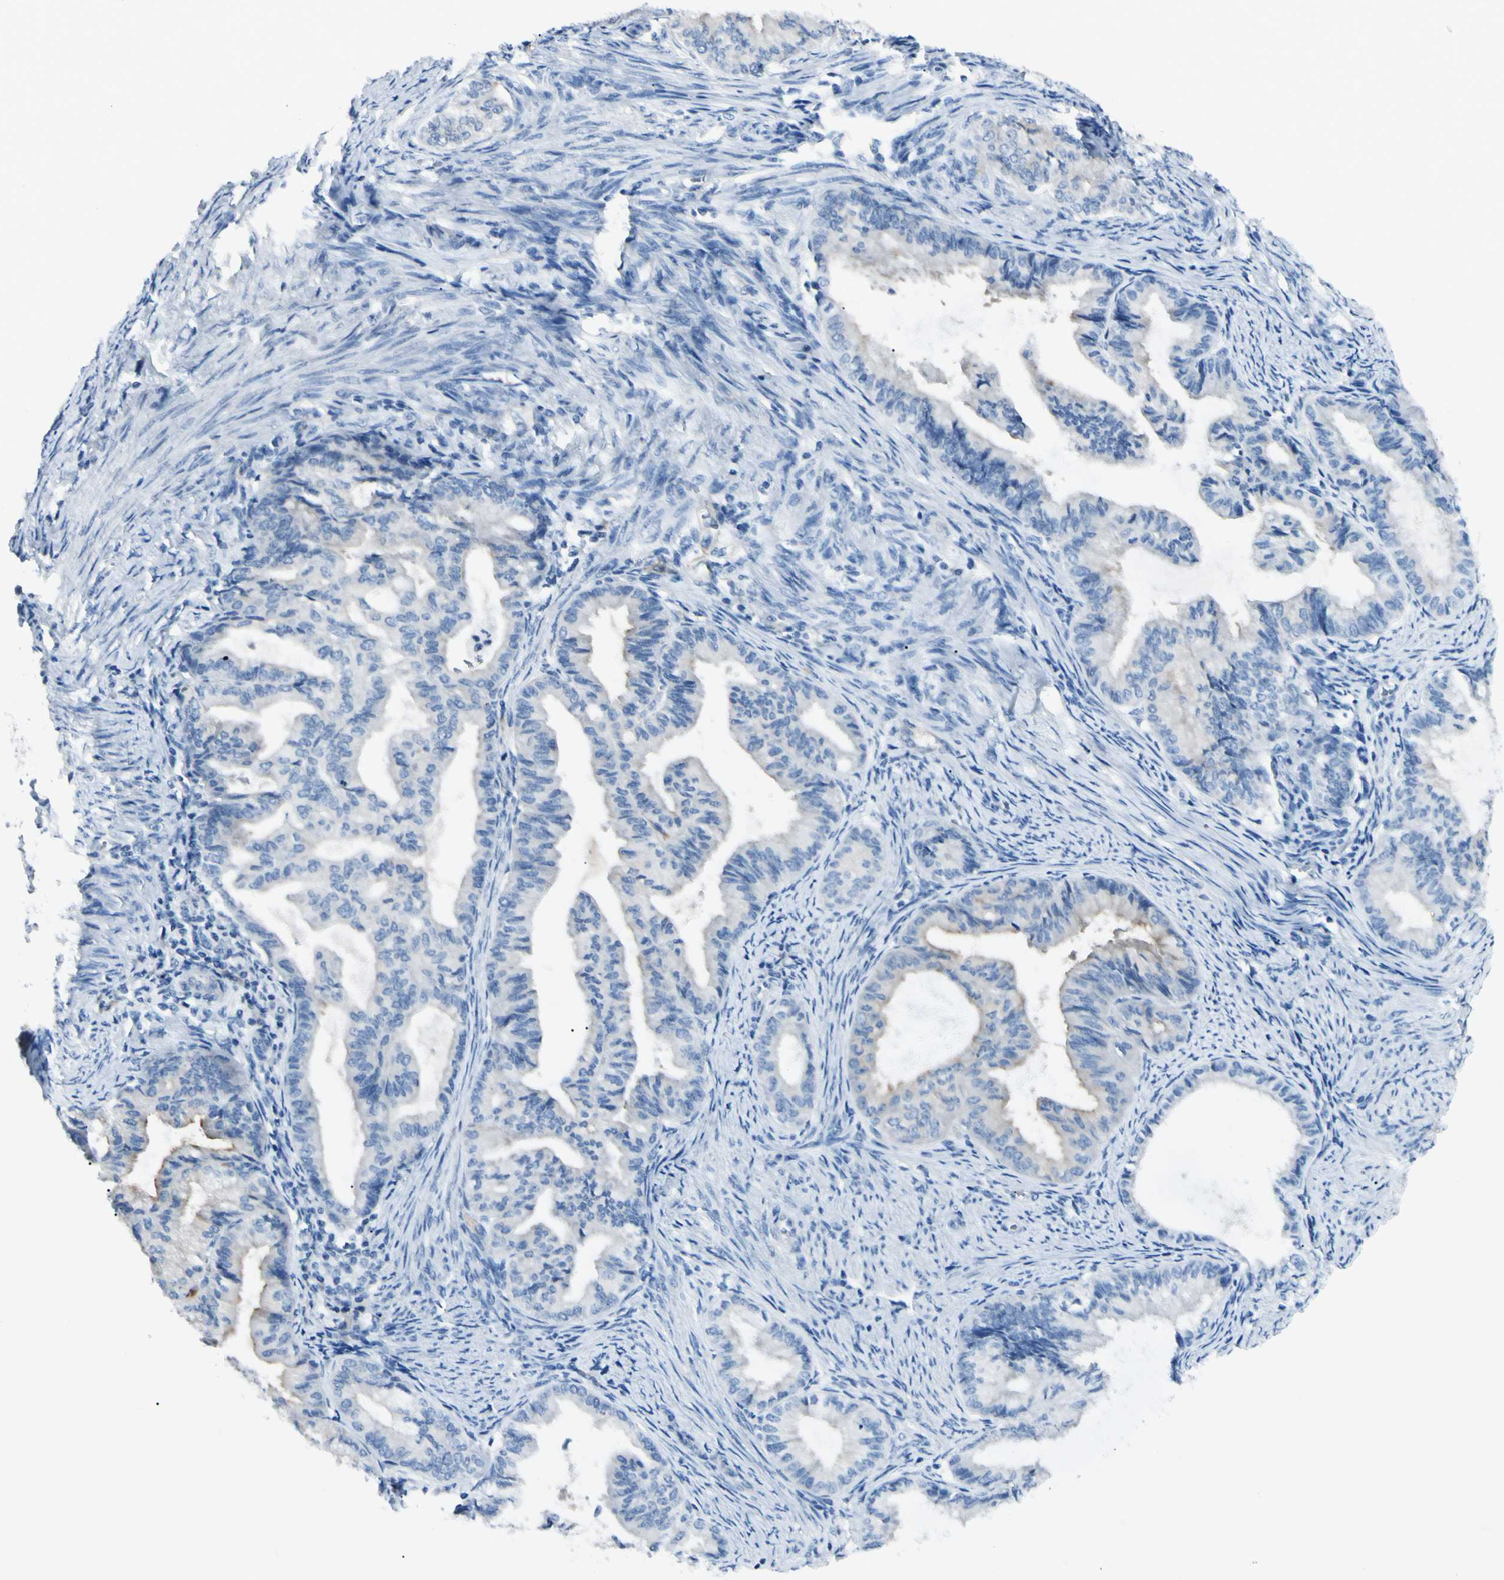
{"staining": {"intensity": "weak", "quantity": "<25%", "location": "cytoplasmic/membranous"}, "tissue": "endometrial cancer", "cell_type": "Tumor cells", "image_type": "cancer", "snomed": [{"axis": "morphology", "description": "Adenocarcinoma, NOS"}, {"axis": "topography", "description": "Endometrium"}], "caption": "Protein analysis of endometrial cancer exhibits no significant positivity in tumor cells.", "gene": "FOLH1", "patient": {"sex": "female", "age": 86}}